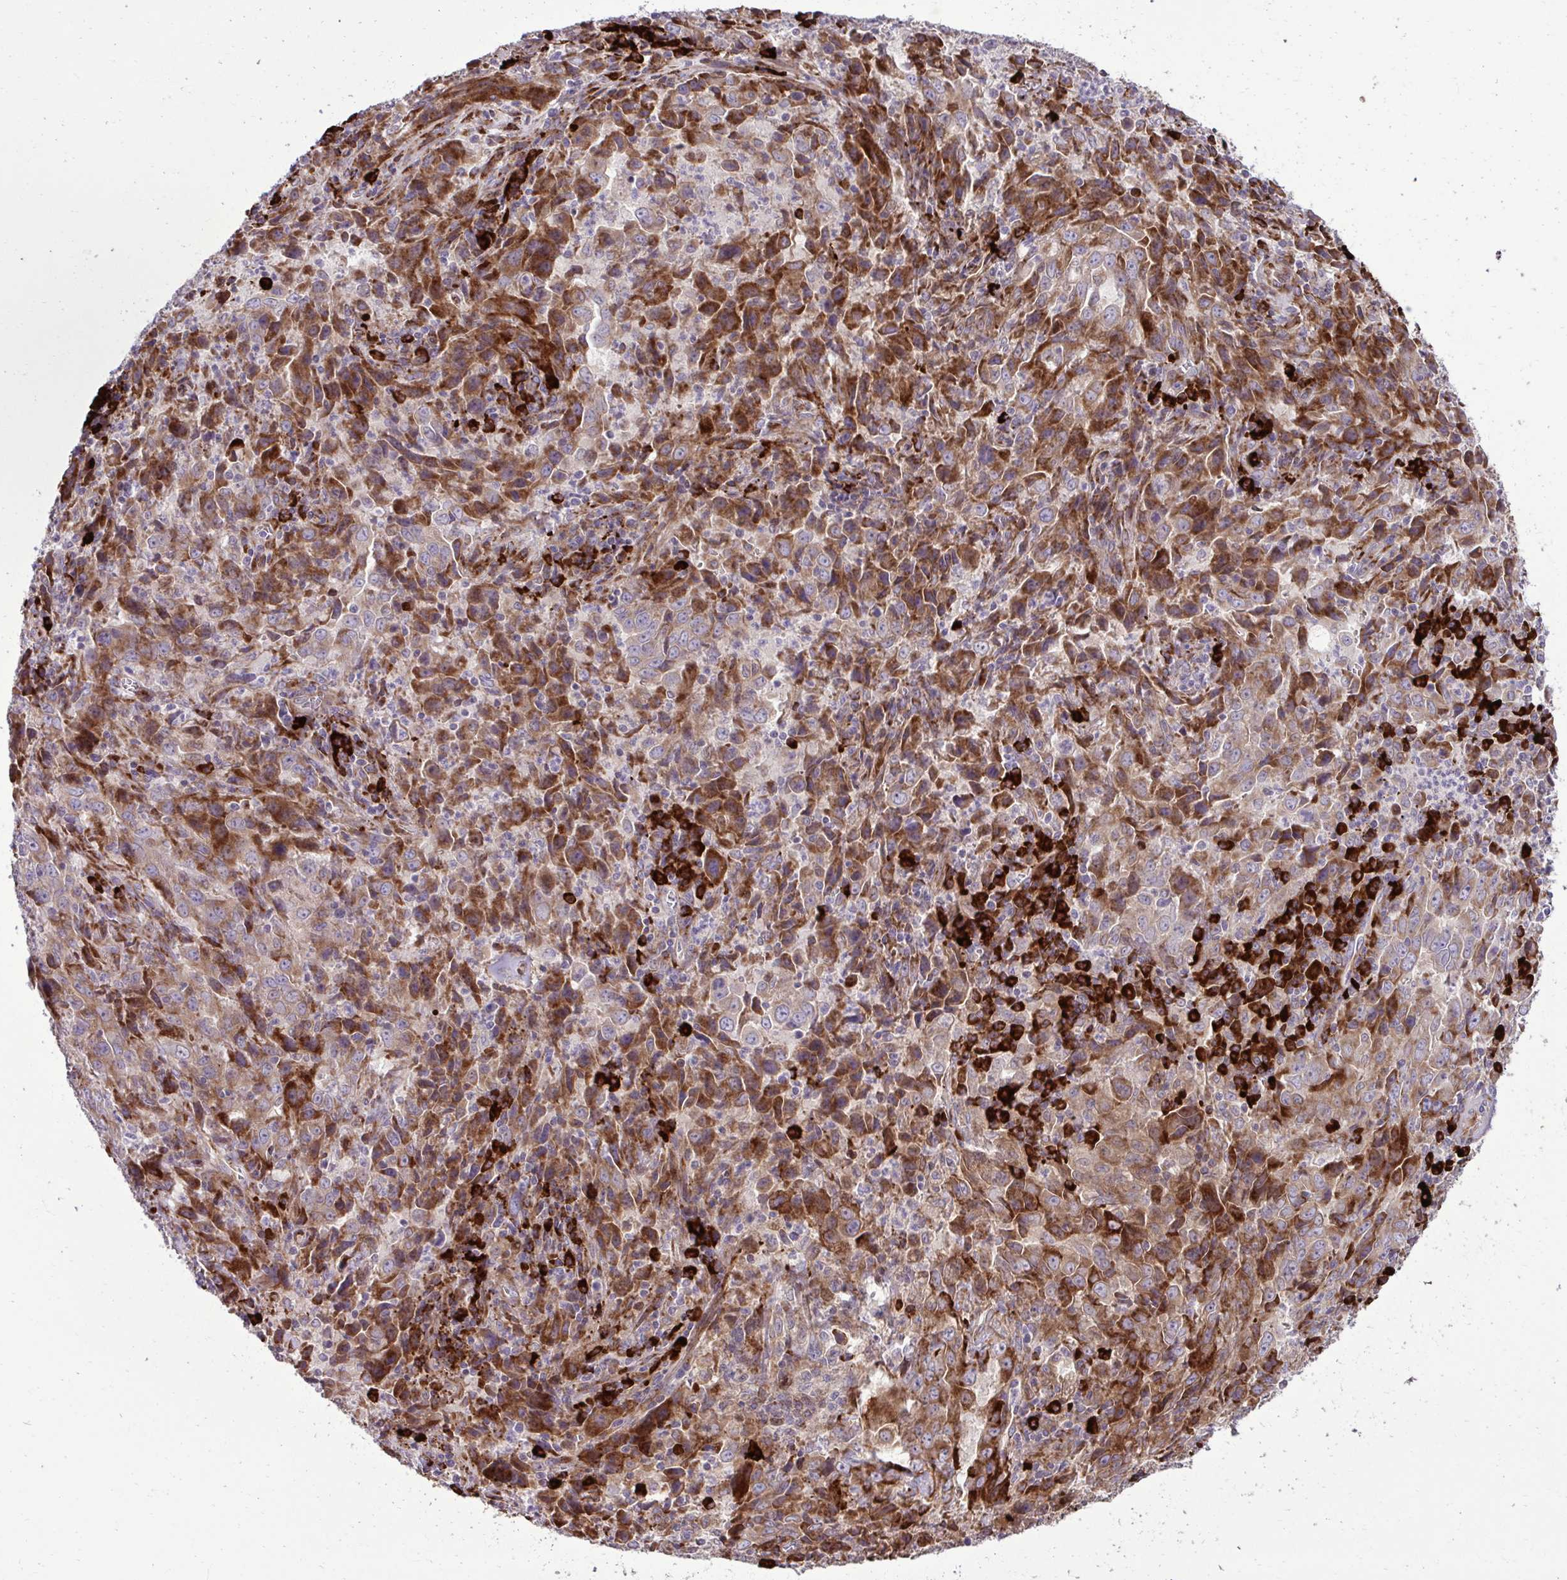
{"staining": {"intensity": "moderate", "quantity": ">75%", "location": "cytoplasmic/membranous"}, "tissue": "lung cancer", "cell_type": "Tumor cells", "image_type": "cancer", "snomed": [{"axis": "morphology", "description": "Adenocarcinoma, NOS"}, {"axis": "topography", "description": "Lung"}], "caption": "Immunohistochemistry (IHC) micrograph of lung adenocarcinoma stained for a protein (brown), which reveals medium levels of moderate cytoplasmic/membranous positivity in about >75% of tumor cells.", "gene": "LIMS1", "patient": {"sex": "male", "age": 67}}